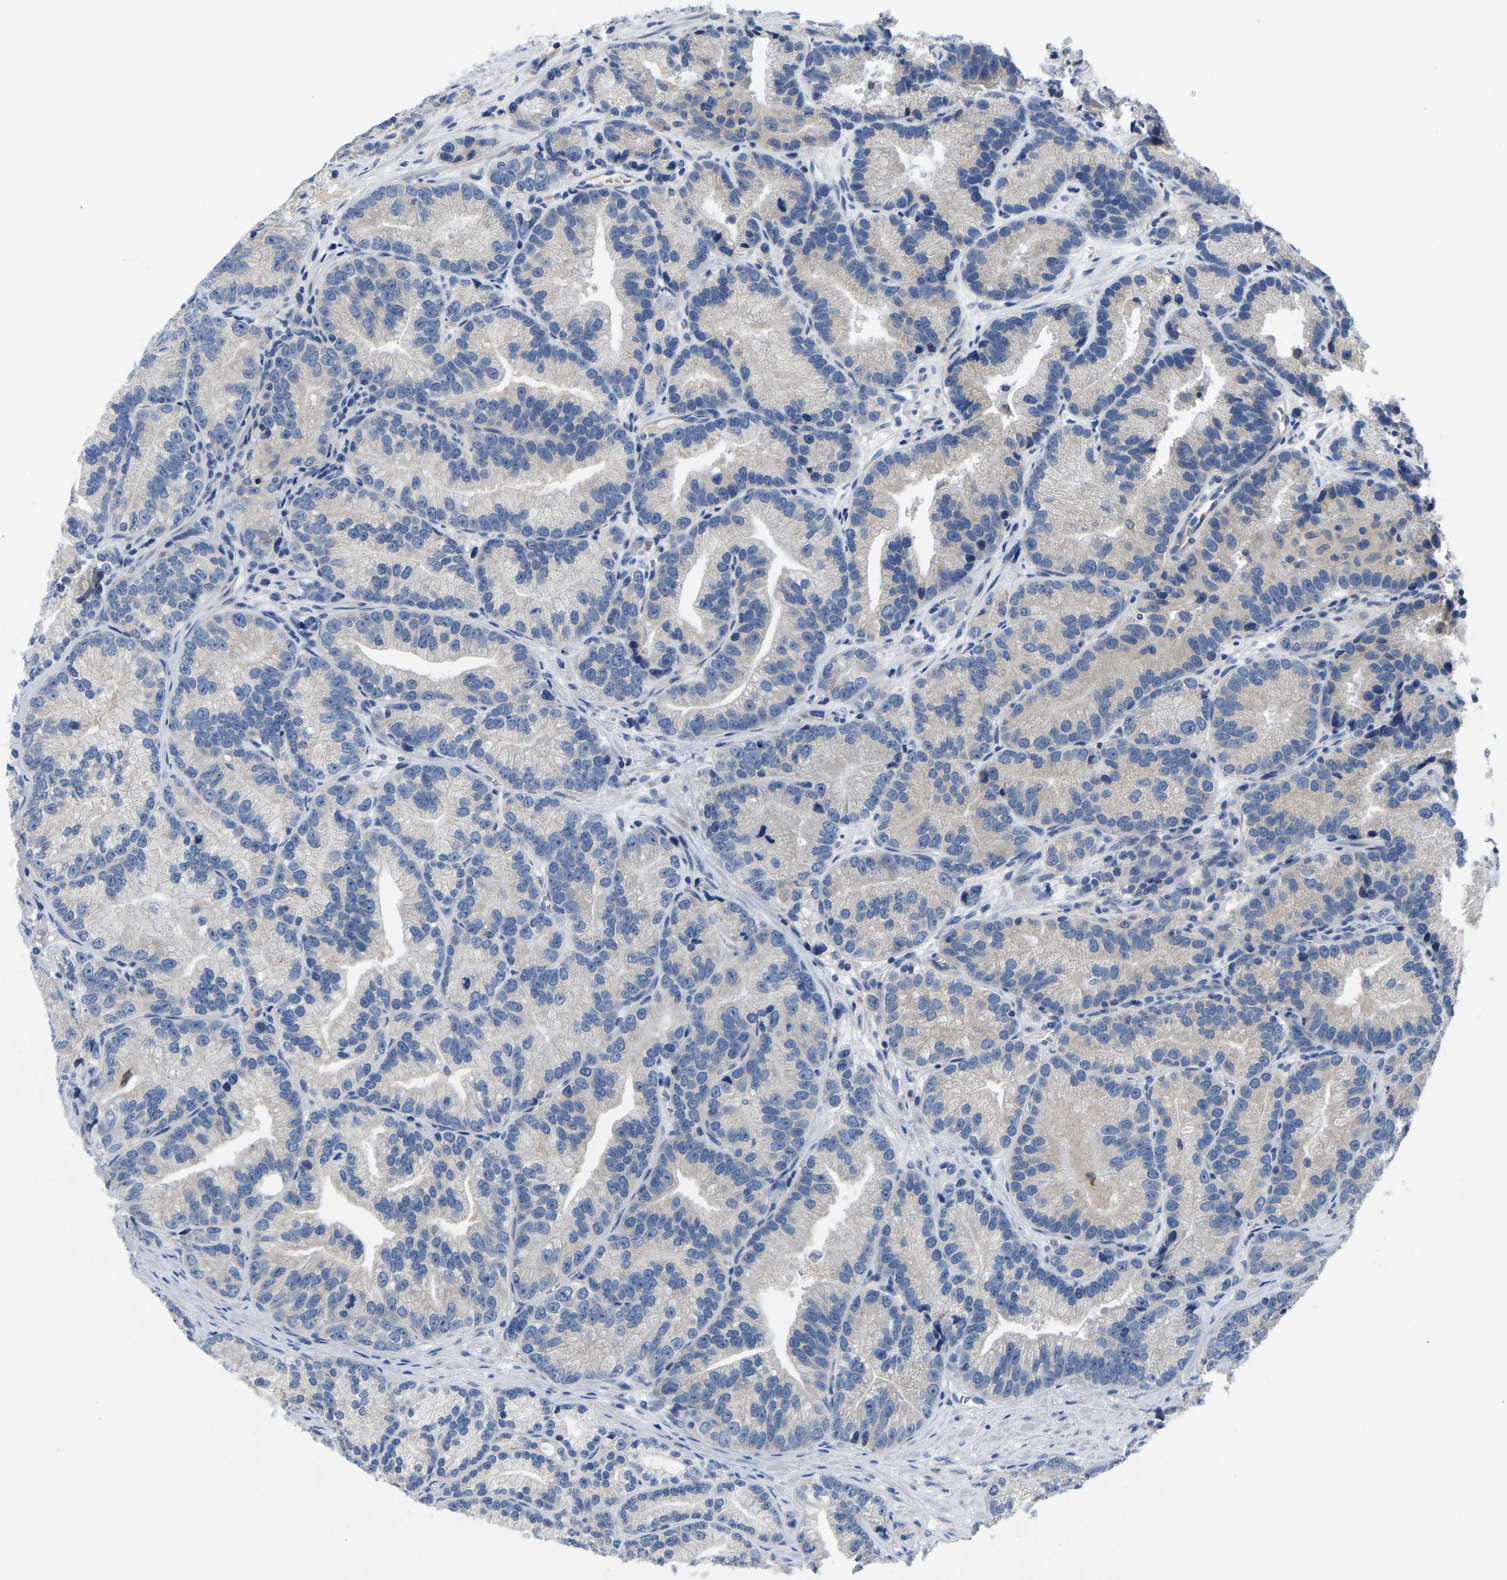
{"staining": {"intensity": "negative", "quantity": "none", "location": "none"}, "tissue": "prostate cancer", "cell_type": "Tumor cells", "image_type": "cancer", "snomed": [{"axis": "morphology", "description": "Adenocarcinoma, Low grade"}, {"axis": "topography", "description": "Prostate"}], "caption": "Tumor cells show no significant protein expression in prostate low-grade adenocarcinoma.", "gene": "TOR1B", "patient": {"sex": "male", "age": 89}}